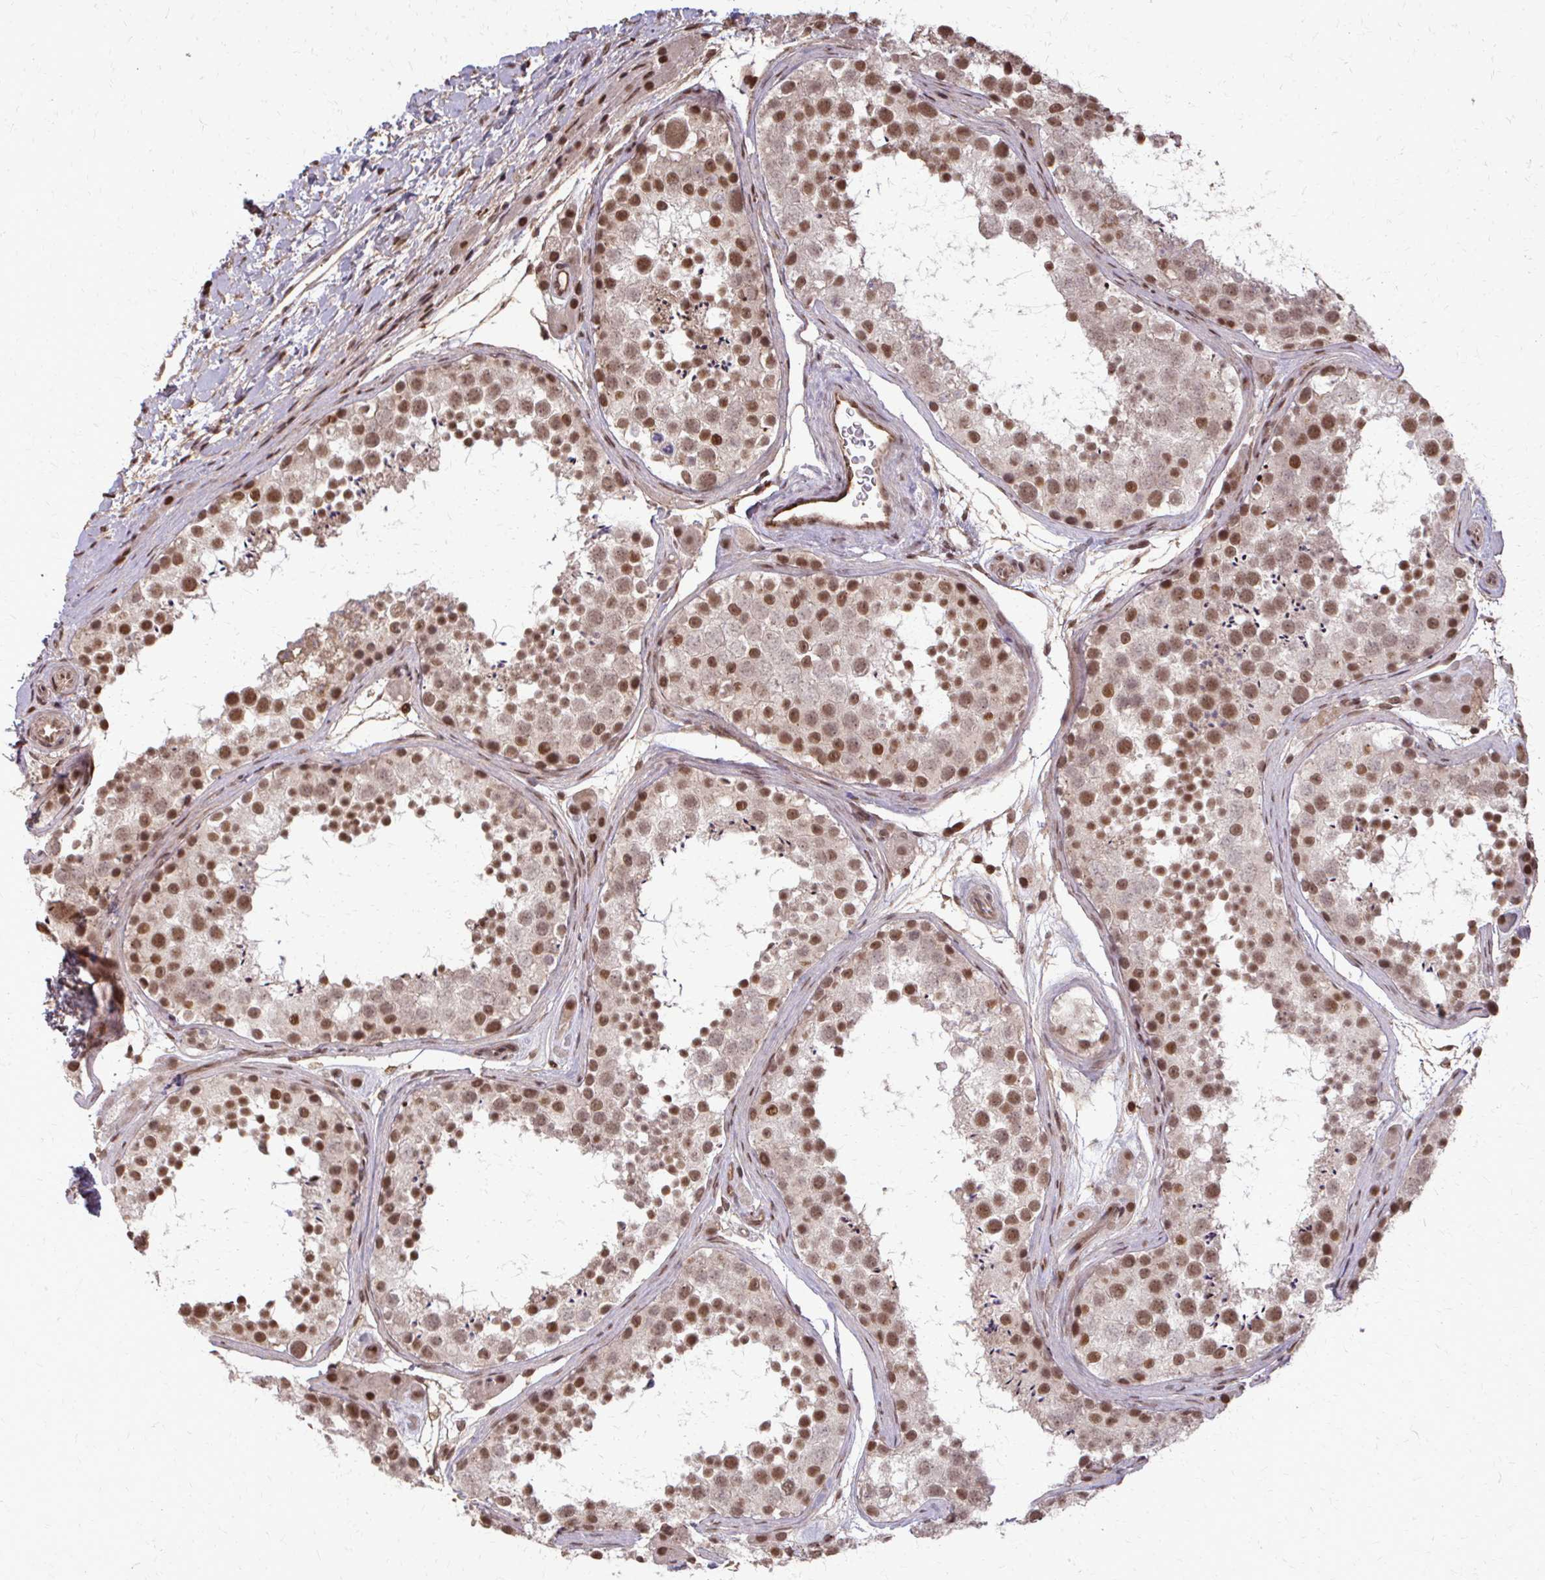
{"staining": {"intensity": "moderate", "quantity": ">75%", "location": "nuclear"}, "tissue": "testis", "cell_type": "Cells in seminiferous ducts", "image_type": "normal", "snomed": [{"axis": "morphology", "description": "Normal tissue, NOS"}, {"axis": "topography", "description": "Testis"}], "caption": "Protein analysis of normal testis demonstrates moderate nuclear positivity in about >75% of cells in seminiferous ducts.", "gene": "SS18", "patient": {"sex": "male", "age": 41}}